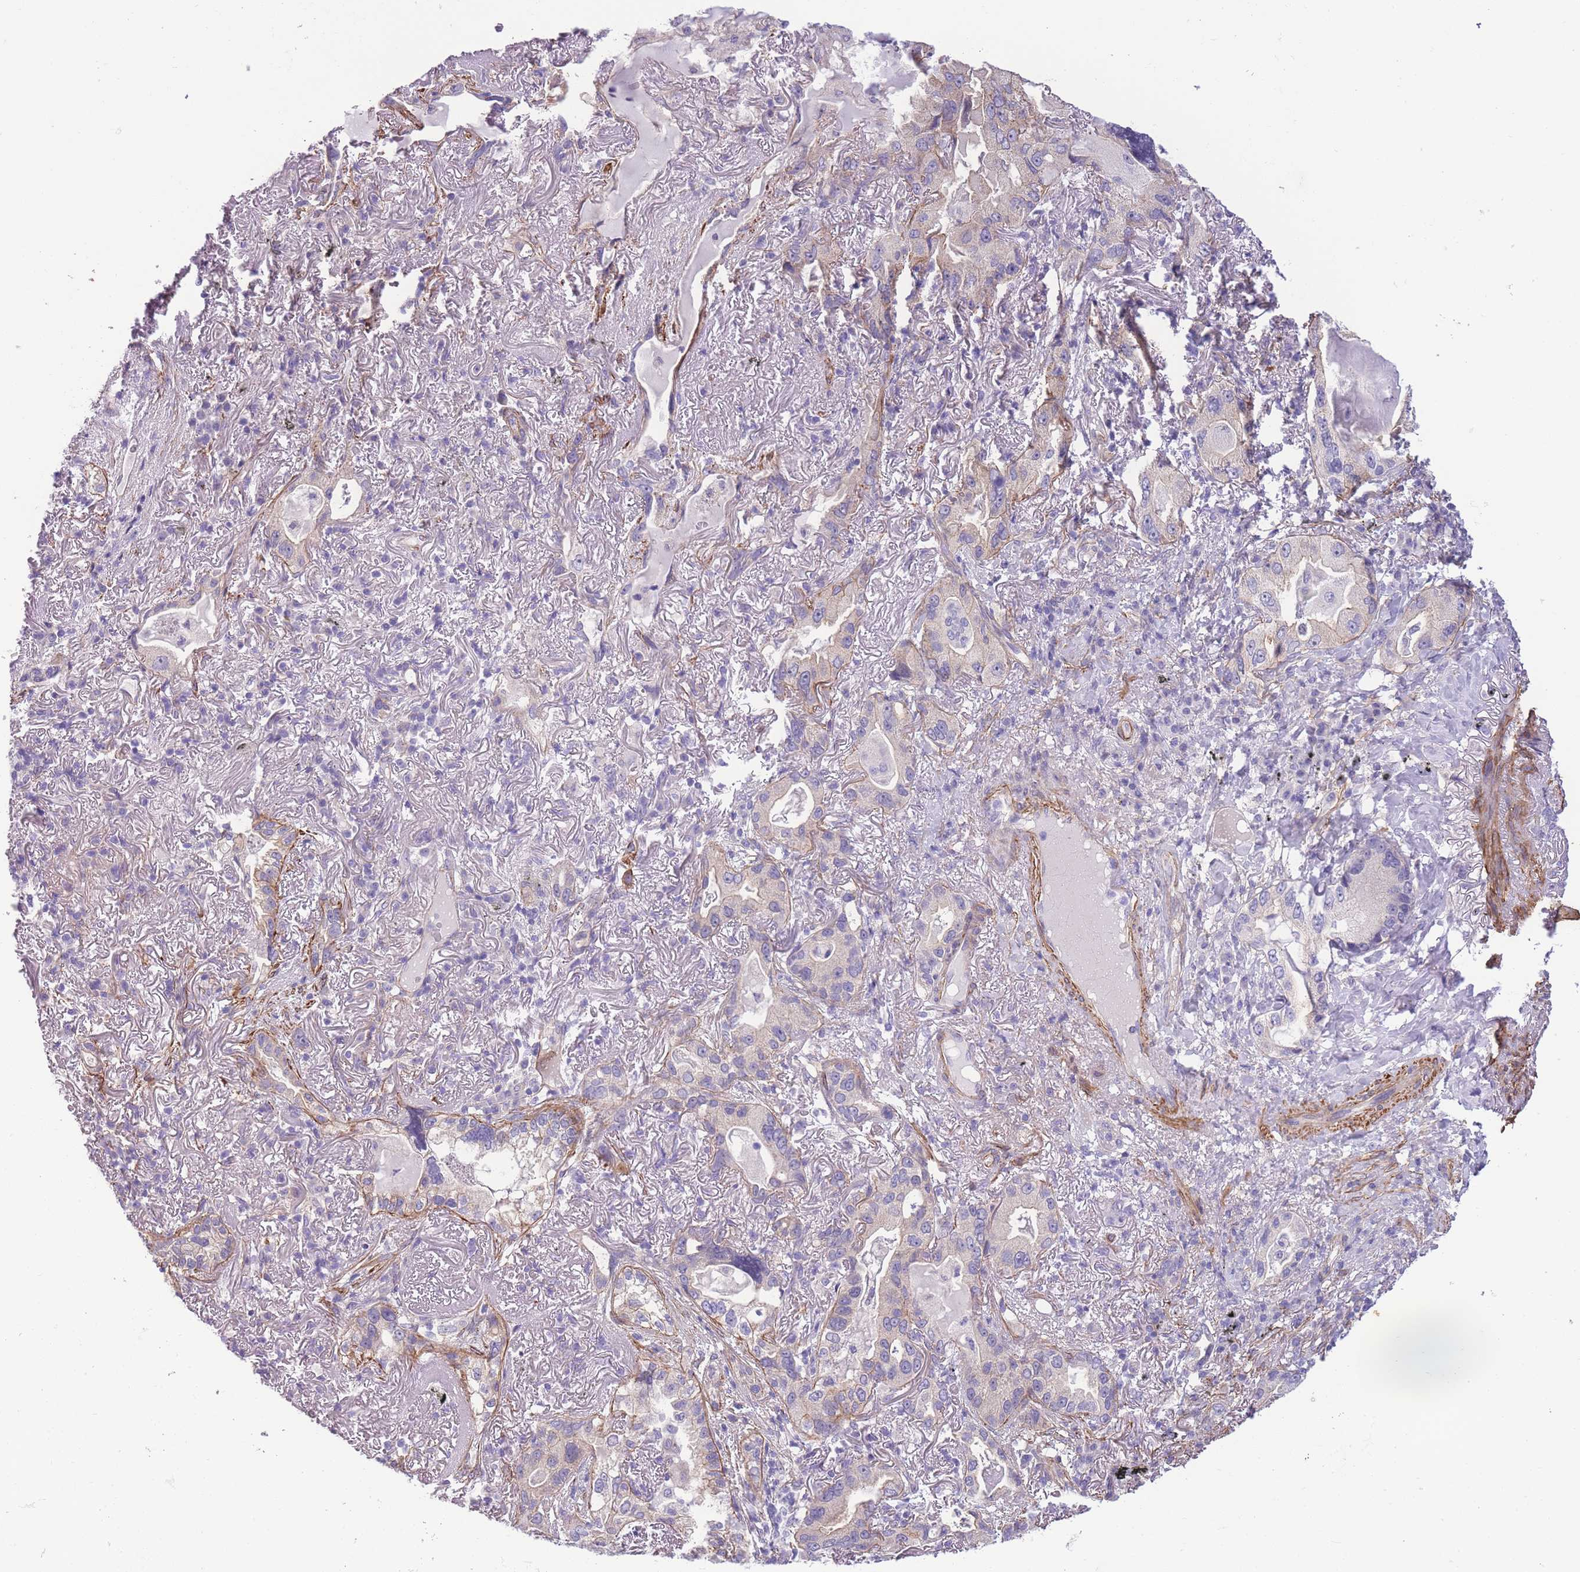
{"staining": {"intensity": "moderate", "quantity": "<25%", "location": "cytoplasmic/membranous"}, "tissue": "lung cancer", "cell_type": "Tumor cells", "image_type": "cancer", "snomed": [{"axis": "morphology", "description": "Adenocarcinoma, NOS"}, {"axis": "topography", "description": "Lung"}], "caption": "Protein staining reveals moderate cytoplasmic/membranous staining in approximately <25% of tumor cells in lung adenocarcinoma. (brown staining indicates protein expression, while blue staining denotes nuclei).", "gene": "FAM124A", "patient": {"sex": "female", "age": 69}}